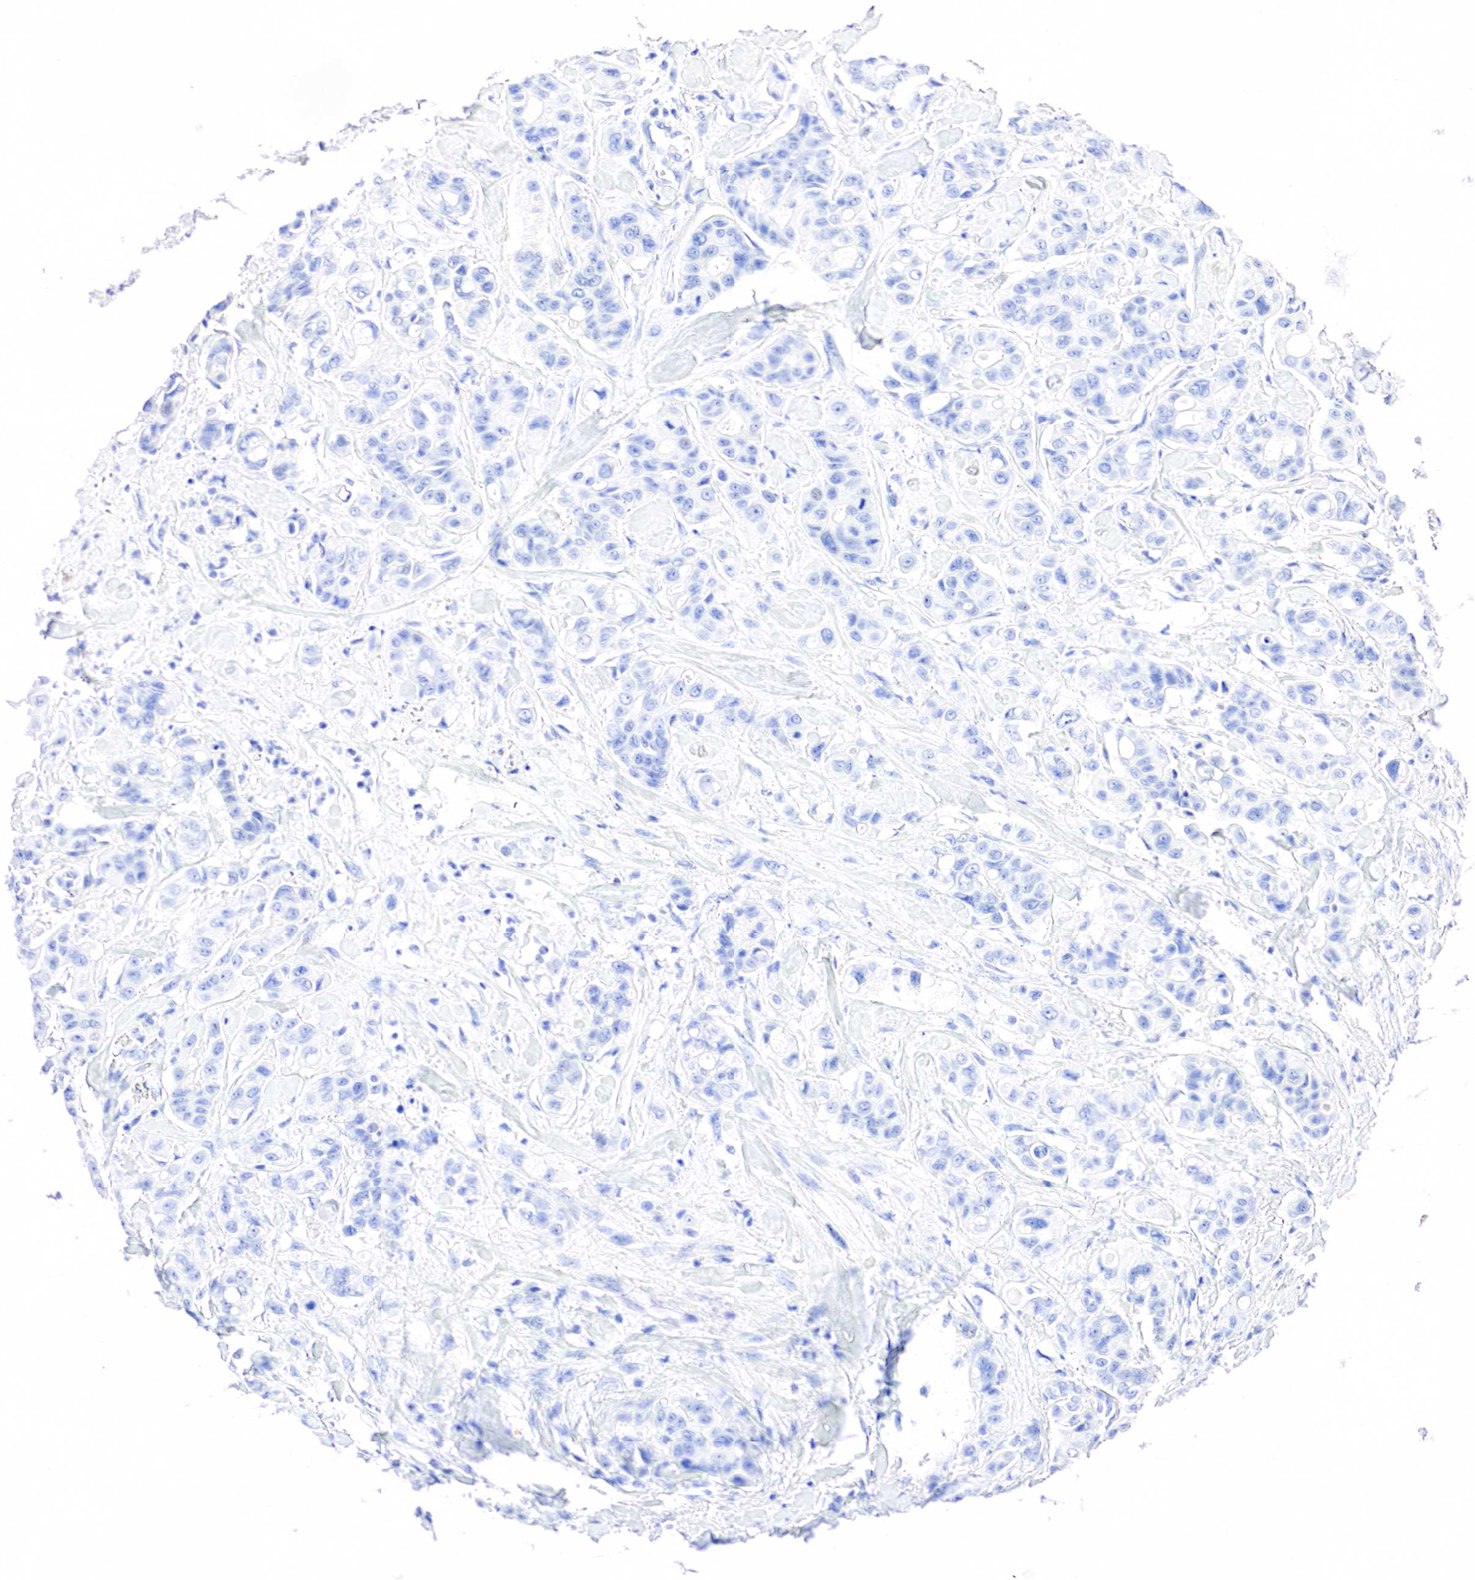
{"staining": {"intensity": "negative", "quantity": "none", "location": "none"}, "tissue": "colorectal cancer", "cell_type": "Tumor cells", "image_type": "cancer", "snomed": [{"axis": "morphology", "description": "Adenocarcinoma, NOS"}, {"axis": "topography", "description": "Colon"}], "caption": "A micrograph of colorectal adenocarcinoma stained for a protein demonstrates no brown staining in tumor cells.", "gene": "PTH", "patient": {"sex": "female", "age": 70}}